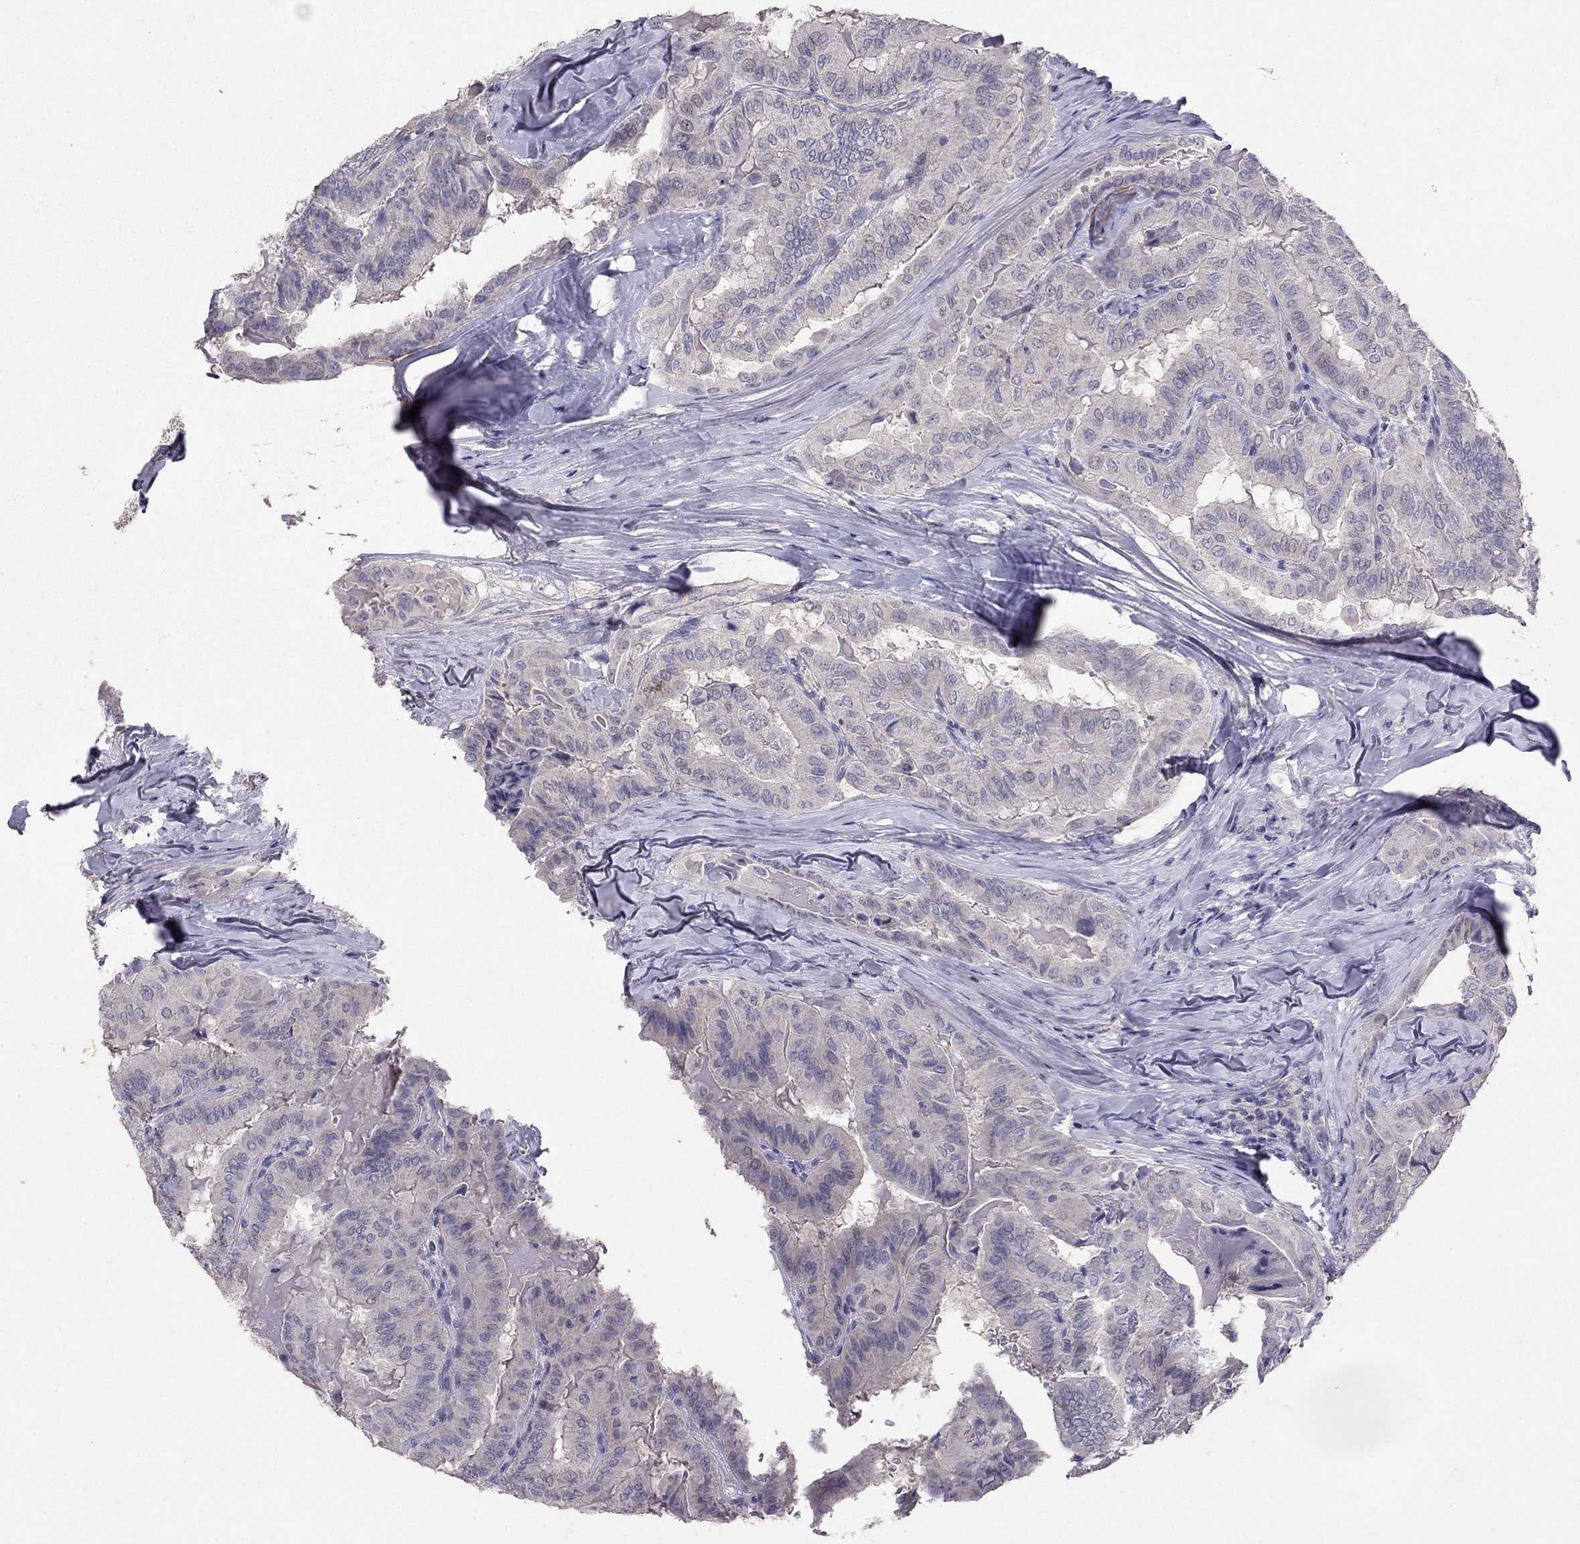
{"staining": {"intensity": "negative", "quantity": "none", "location": "none"}, "tissue": "thyroid cancer", "cell_type": "Tumor cells", "image_type": "cancer", "snomed": [{"axis": "morphology", "description": "Papillary adenocarcinoma, NOS"}, {"axis": "topography", "description": "Thyroid gland"}], "caption": "The image shows no staining of tumor cells in papillary adenocarcinoma (thyroid). Brightfield microscopy of immunohistochemistry stained with DAB (3,3'-diaminobenzidine) (brown) and hematoxylin (blue), captured at high magnification.", "gene": "FST", "patient": {"sex": "female", "age": 68}}